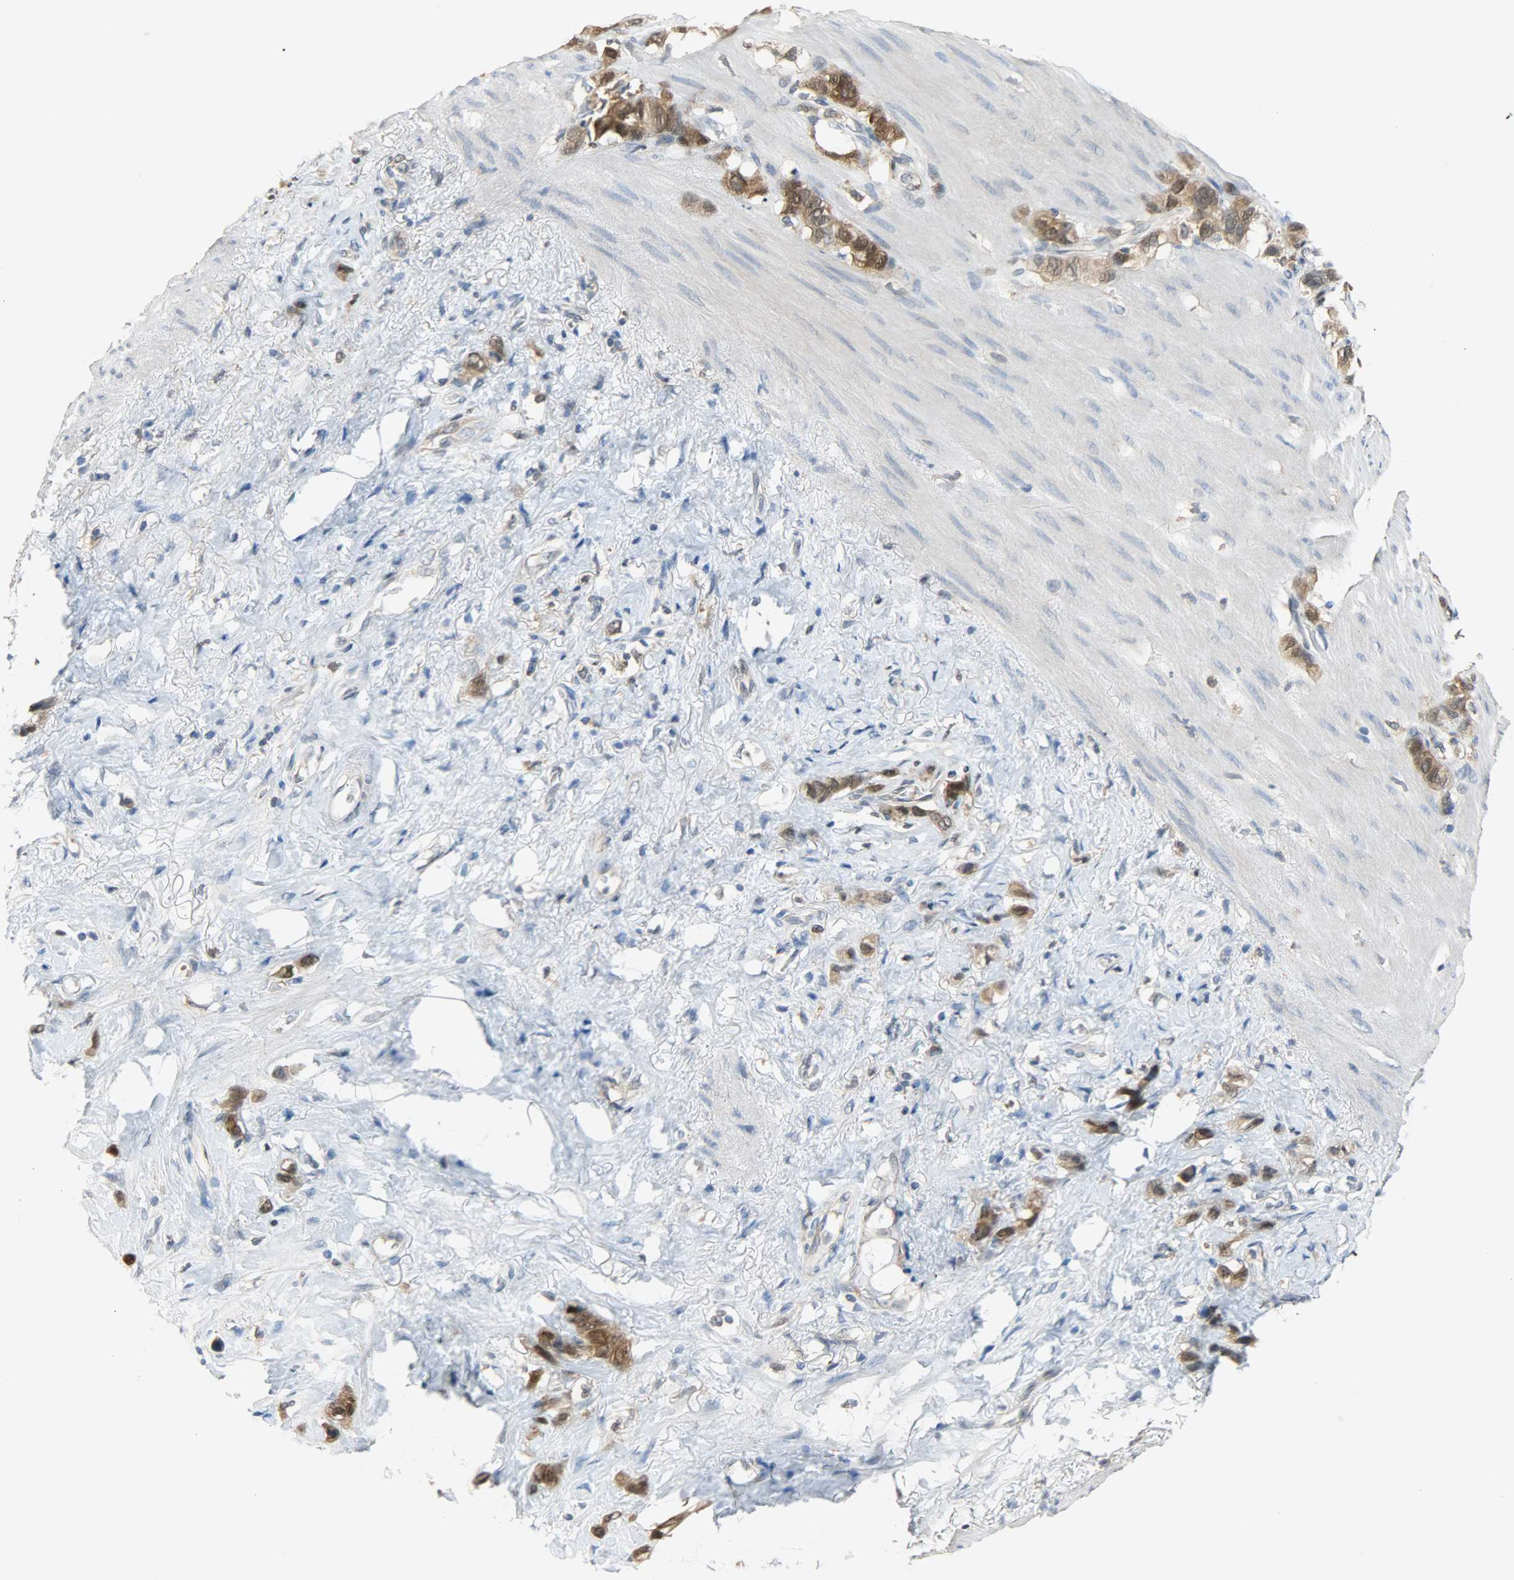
{"staining": {"intensity": "strong", "quantity": ">75%", "location": "cytoplasmic/membranous,nuclear"}, "tissue": "stomach cancer", "cell_type": "Tumor cells", "image_type": "cancer", "snomed": [{"axis": "morphology", "description": "Normal tissue, NOS"}, {"axis": "morphology", "description": "Adenocarcinoma, NOS"}, {"axis": "morphology", "description": "Adenocarcinoma, High grade"}, {"axis": "topography", "description": "Stomach, upper"}, {"axis": "topography", "description": "Stomach"}], "caption": "IHC micrograph of human stomach adenocarcinoma (high-grade) stained for a protein (brown), which reveals high levels of strong cytoplasmic/membranous and nuclear positivity in about >75% of tumor cells.", "gene": "EIF4EBP1", "patient": {"sex": "female", "age": 65}}